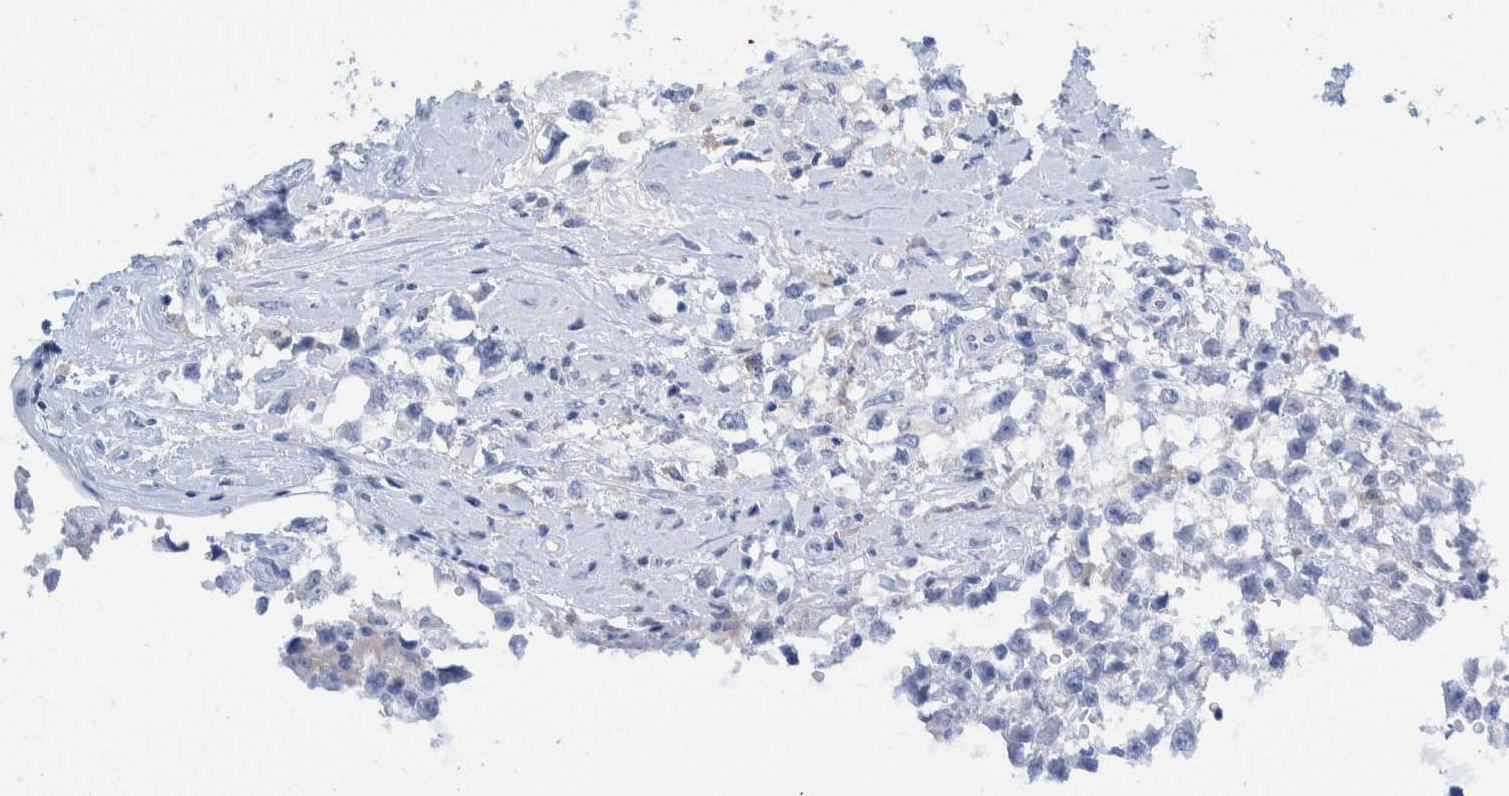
{"staining": {"intensity": "negative", "quantity": "none", "location": "none"}, "tissue": "testis cancer", "cell_type": "Tumor cells", "image_type": "cancer", "snomed": [{"axis": "morphology", "description": "Seminoma, NOS"}, {"axis": "morphology", "description": "Carcinoma, Embryonal, NOS"}, {"axis": "topography", "description": "Testis"}], "caption": "High power microscopy image of an immunohistochemistry (IHC) photomicrograph of testis cancer, revealing no significant positivity in tumor cells.", "gene": "KRT14", "patient": {"sex": "male", "age": 51}}